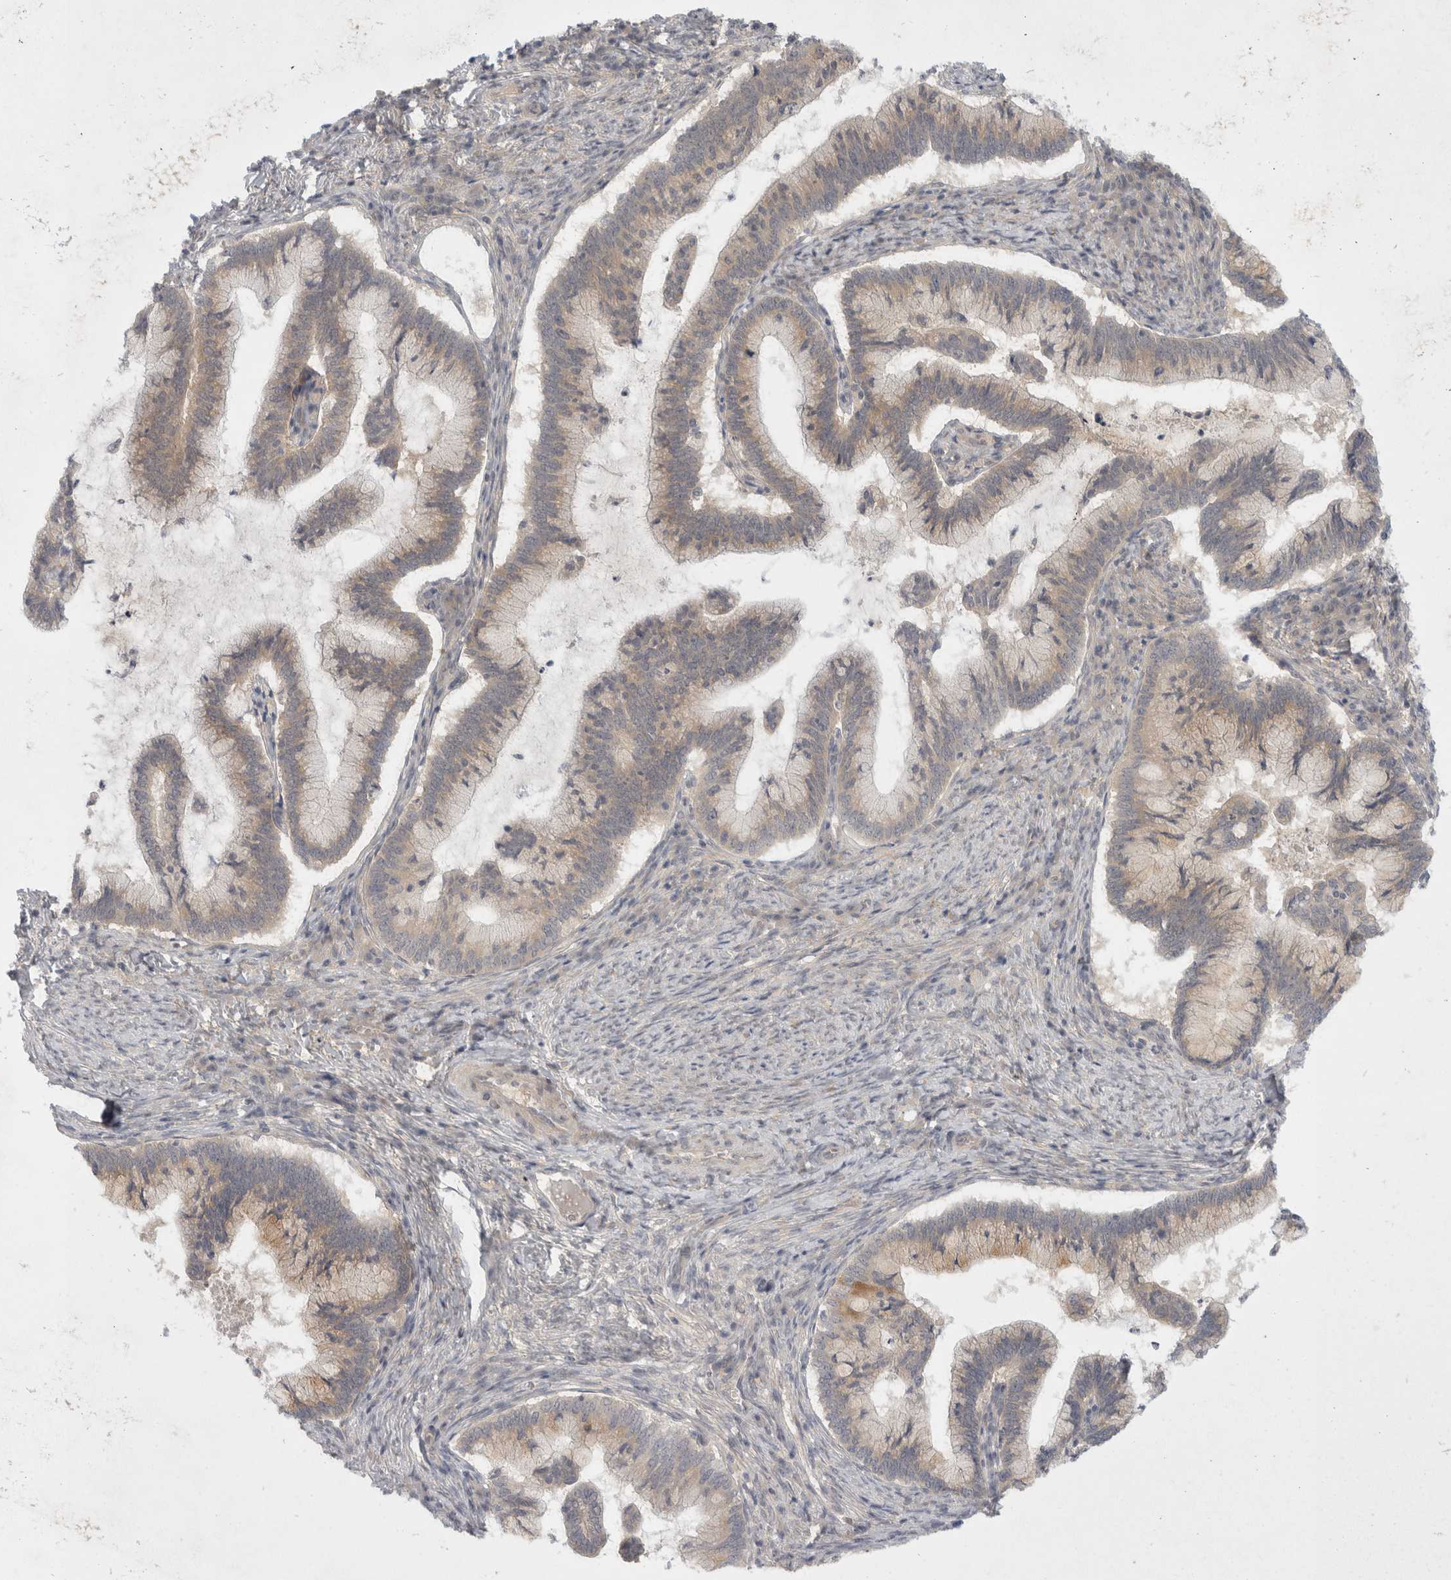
{"staining": {"intensity": "weak", "quantity": "<25%", "location": "cytoplasmic/membranous"}, "tissue": "cervical cancer", "cell_type": "Tumor cells", "image_type": "cancer", "snomed": [{"axis": "morphology", "description": "Adenocarcinoma, NOS"}, {"axis": "topography", "description": "Cervix"}], "caption": "The immunohistochemistry (IHC) micrograph has no significant positivity in tumor cells of adenocarcinoma (cervical) tissue.", "gene": "TOM1L2", "patient": {"sex": "female", "age": 36}}